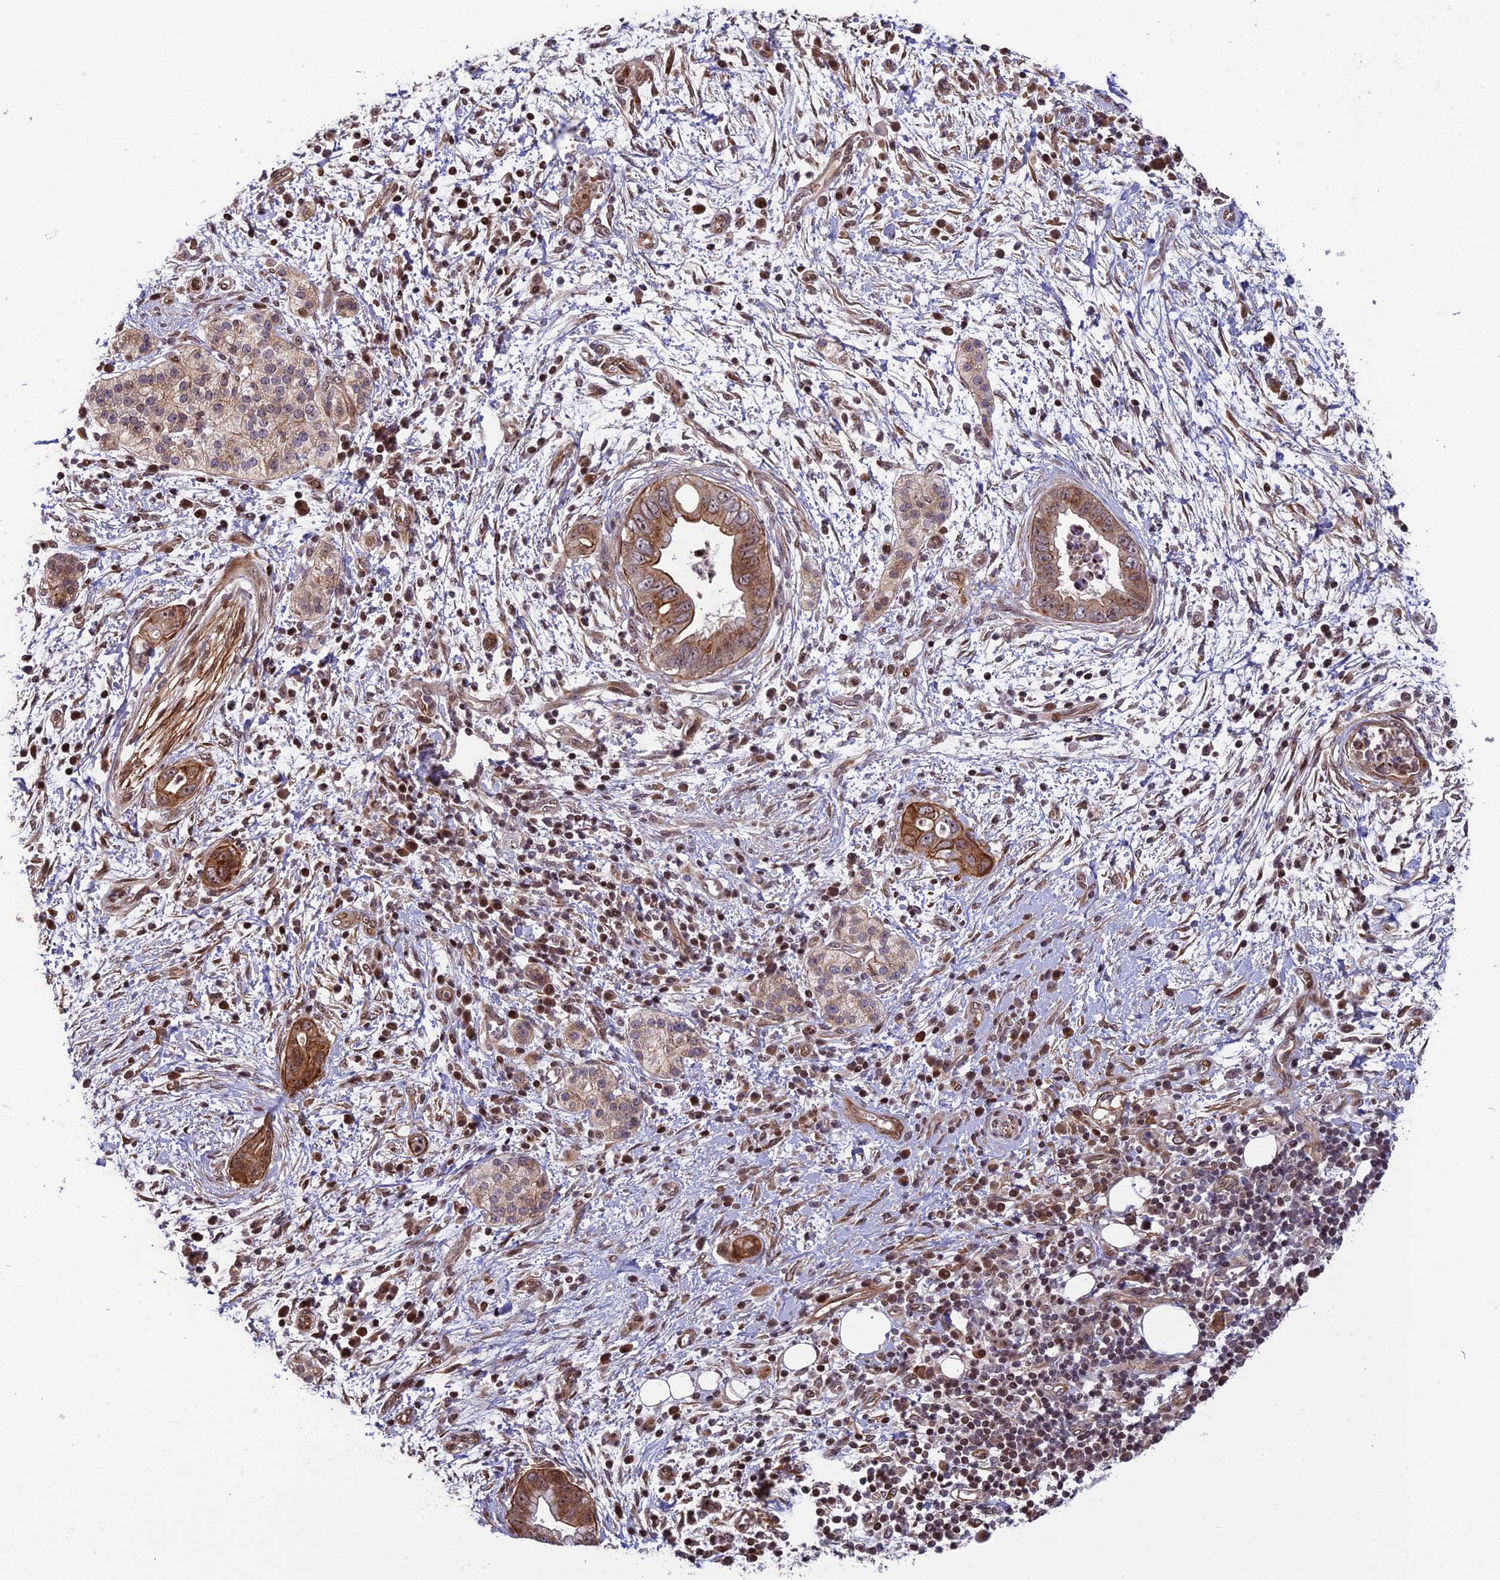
{"staining": {"intensity": "moderate", "quantity": ">75%", "location": "cytoplasmic/membranous"}, "tissue": "pancreatic cancer", "cell_type": "Tumor cells", "image_type": "cancer", "snomed": [{"axis": "morphology", "description": "Adenocarcinoma, NOS"}, {"axis": "topography", "description": "Pancreas"}], "caption": "Immunohistochemistry histopathology image of human pancreatic cancer stained for a protein (brown), which displays medium levels of moderate cytoplasmic/membranous expression in approximately >75% of tumor cells.", "gene": "SMIM7", "patient": {"sex": "male", "age": 75}}